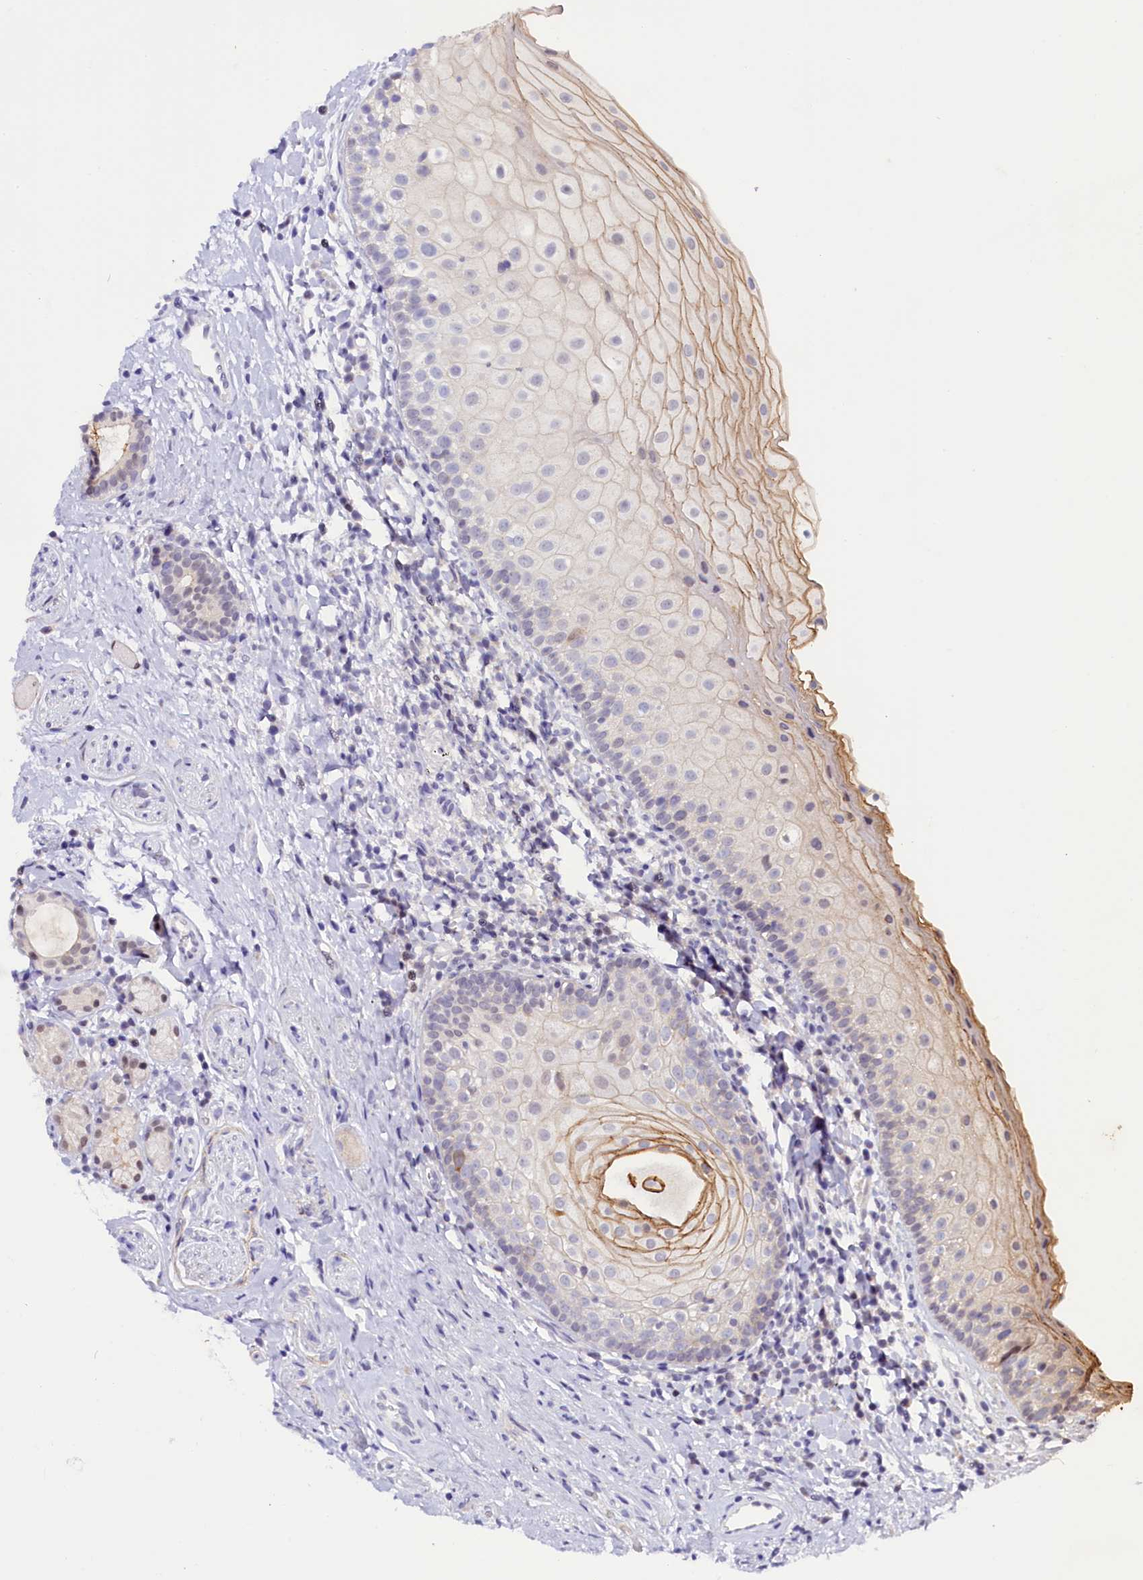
{"staining": {"intensity": "moderate", "quantity": "<25%", "location": "cytoplasmic/membranous"}, "tissue": "oral mucosa", "cell_type": "Squamous epithelial cells", "image_type": "normal", "snomed": [{"axis": "morphology", "description": "Normal tissue, NOS"}, {"axis": "topography", "description": "Oral tissue"}], "caption": "Squamous epithelial cells show low levels of moderate cytoplasmic/membranous expression in approximately <25% of cells in normal oral mucosa.", "gene": "OSGEP", "patient": {"sex": "male", "age": 46}}